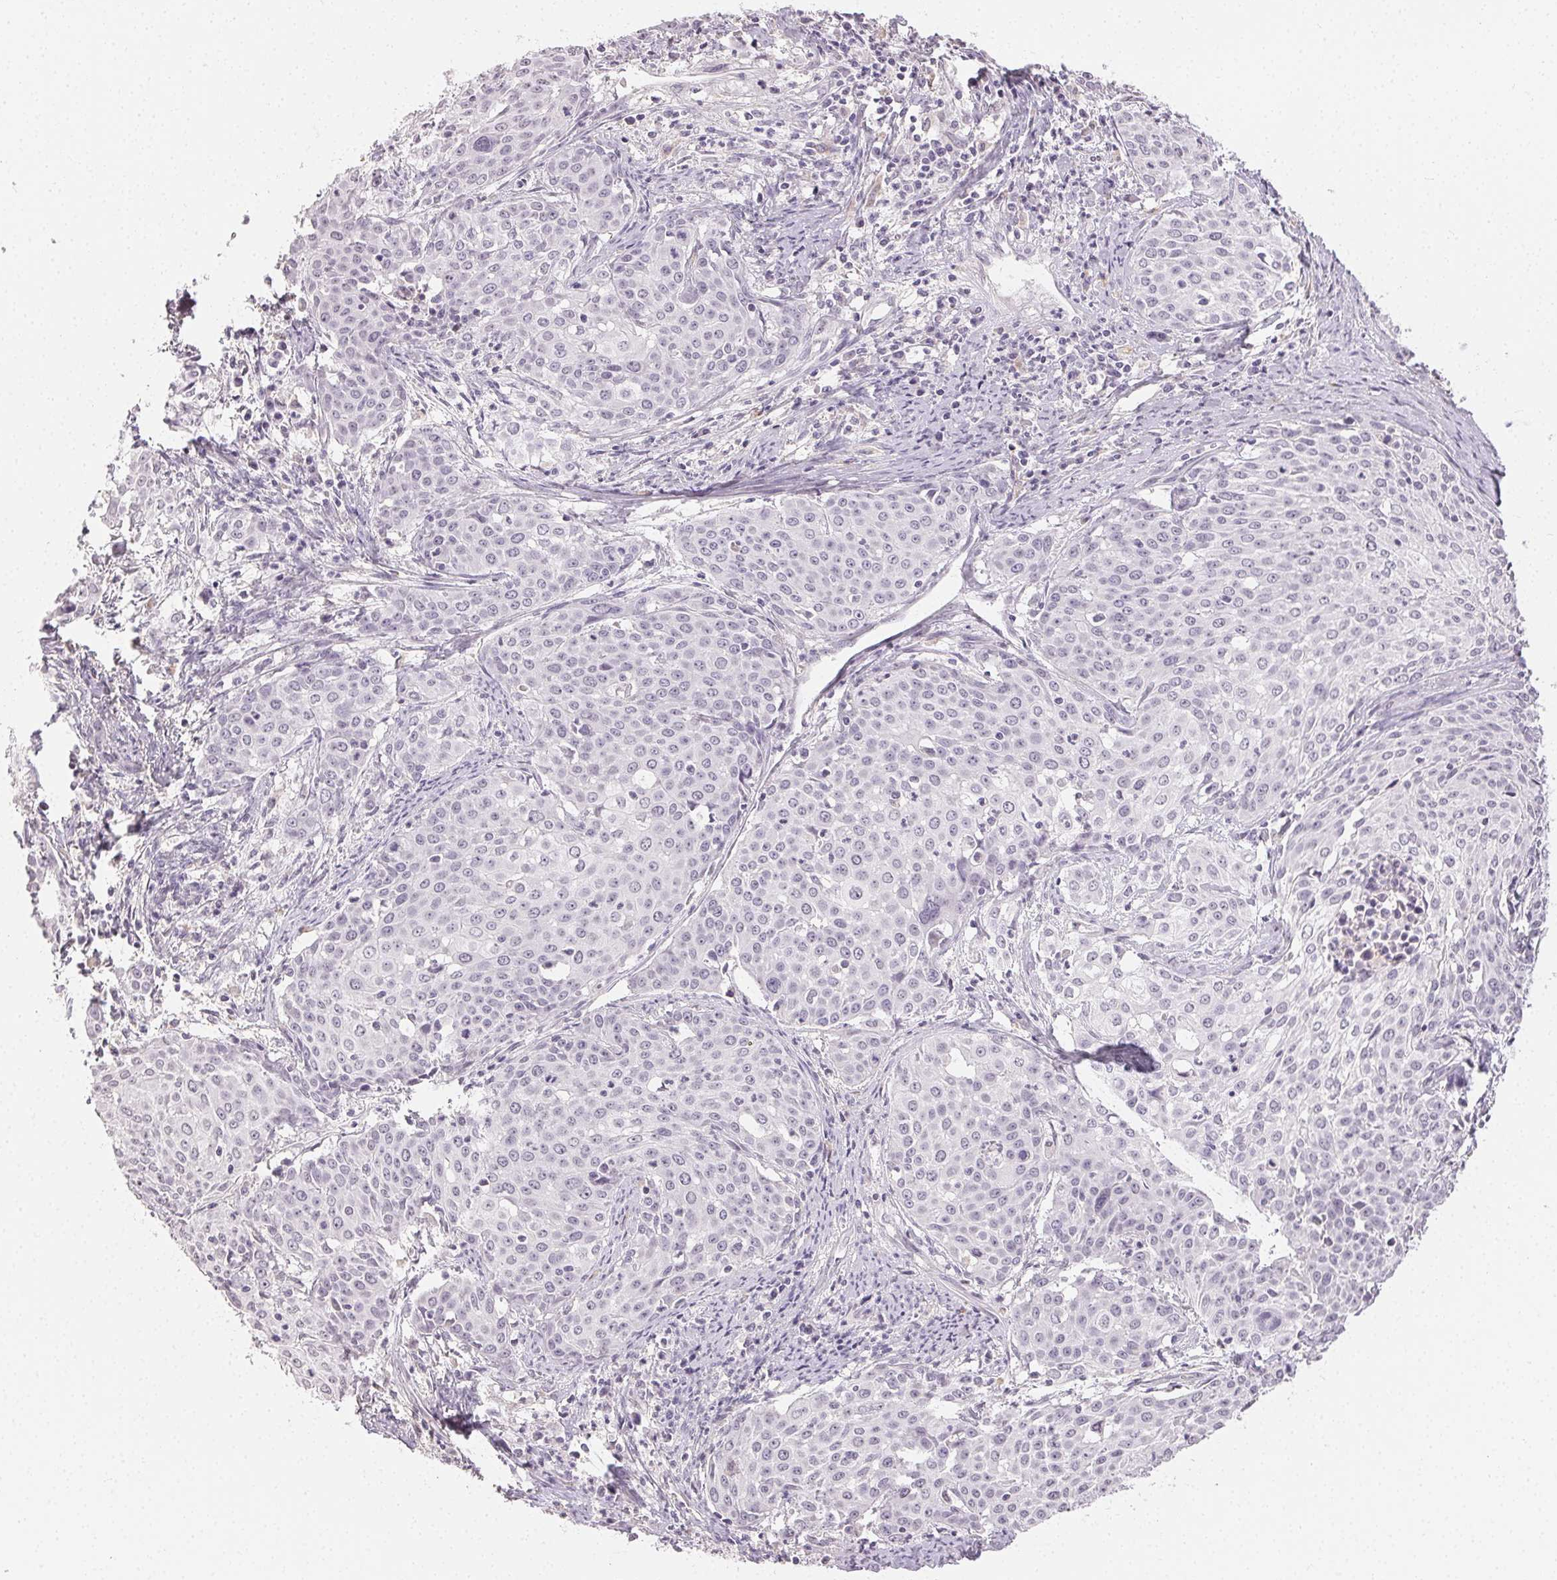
{"staining": {"intensity": "negative", "quantity": "none", "location": "none"}, "tissue": "cervical cancer", "cell_type": "Tumor cells", "image_type": "cancer", "snomed": [{"axis": "morphology", "description": "Squamous cell carcinoma, NOS"}, {"axis": "topography", "description": "Cervix"}], "caption": "Immunohistochemistry (IHC) micrograph of human cervical cancer (squamous cell carcinoma) stained for a protein (brown), which displays no expression in tumor cells. (DAB (3,3'-diaminobenzidine) IHC visualized using brightfield microscopy, high magnification).", "gene": "TMEM174", "patient": {"sex": "female", "age": 39}}